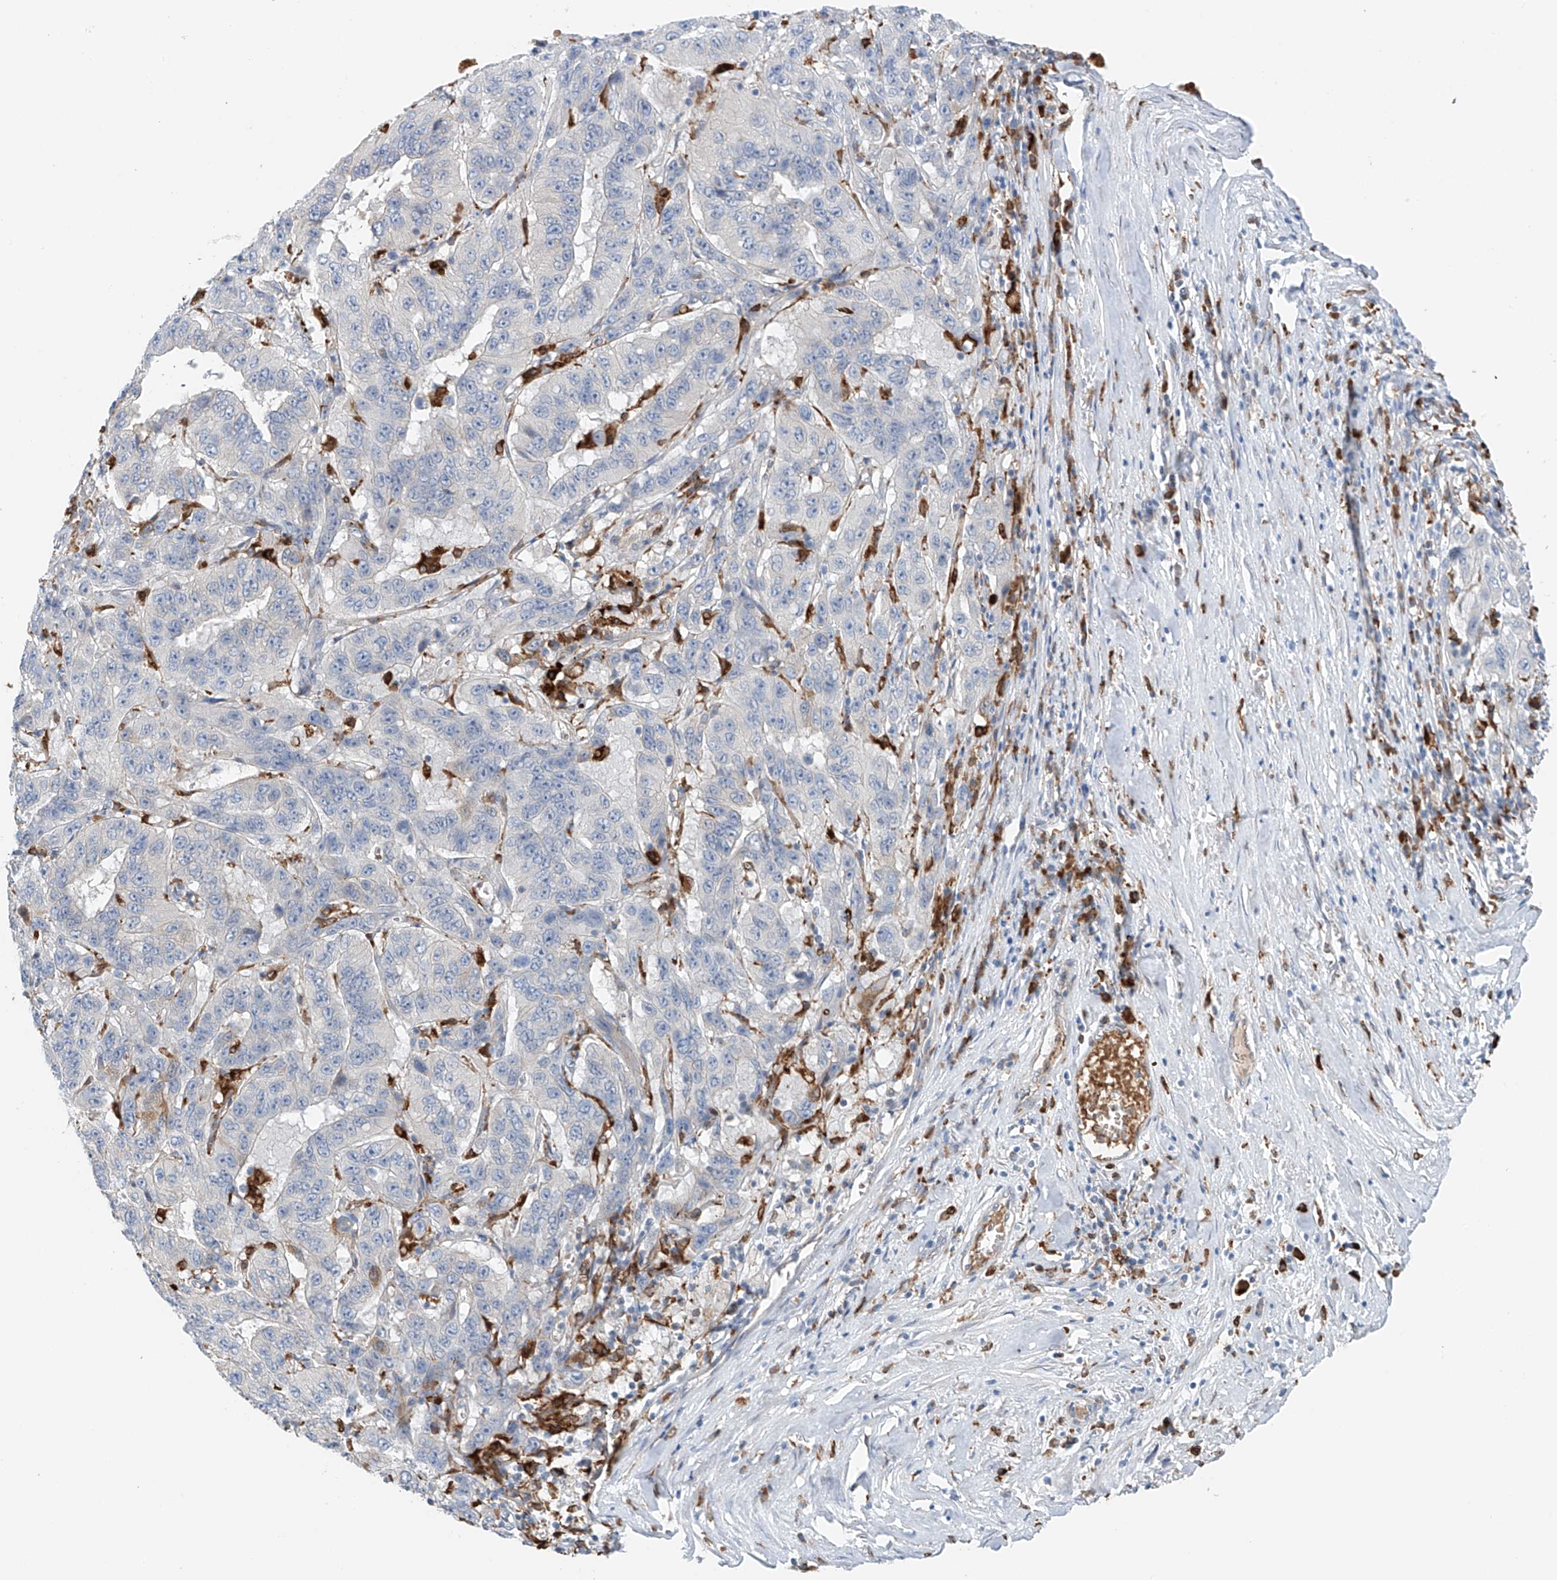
{"staining": {"intensity": "negative", "quantity": "none", "location": "none"}, "tissue": "pancreatic cancer", "cell_type": "Tumor cells", "image_type": "cancer", "snomed": [{"axis": "morphology", "description": "Adenocarcinoma, NOS"}, {"axis": "topography", "description": "Pancreas"}], "caption": "DAB immunohistochemical staining of pancreatic cancer demonstrates no significant expression in tumor cells. (Stains: DAB immunohistochemistry with hematoxylin counter stain, Microscopy: brightfield microscopy at high magnification).", "gene": "TBXAS1", "patient": {"sex": "male", "age": 63}}